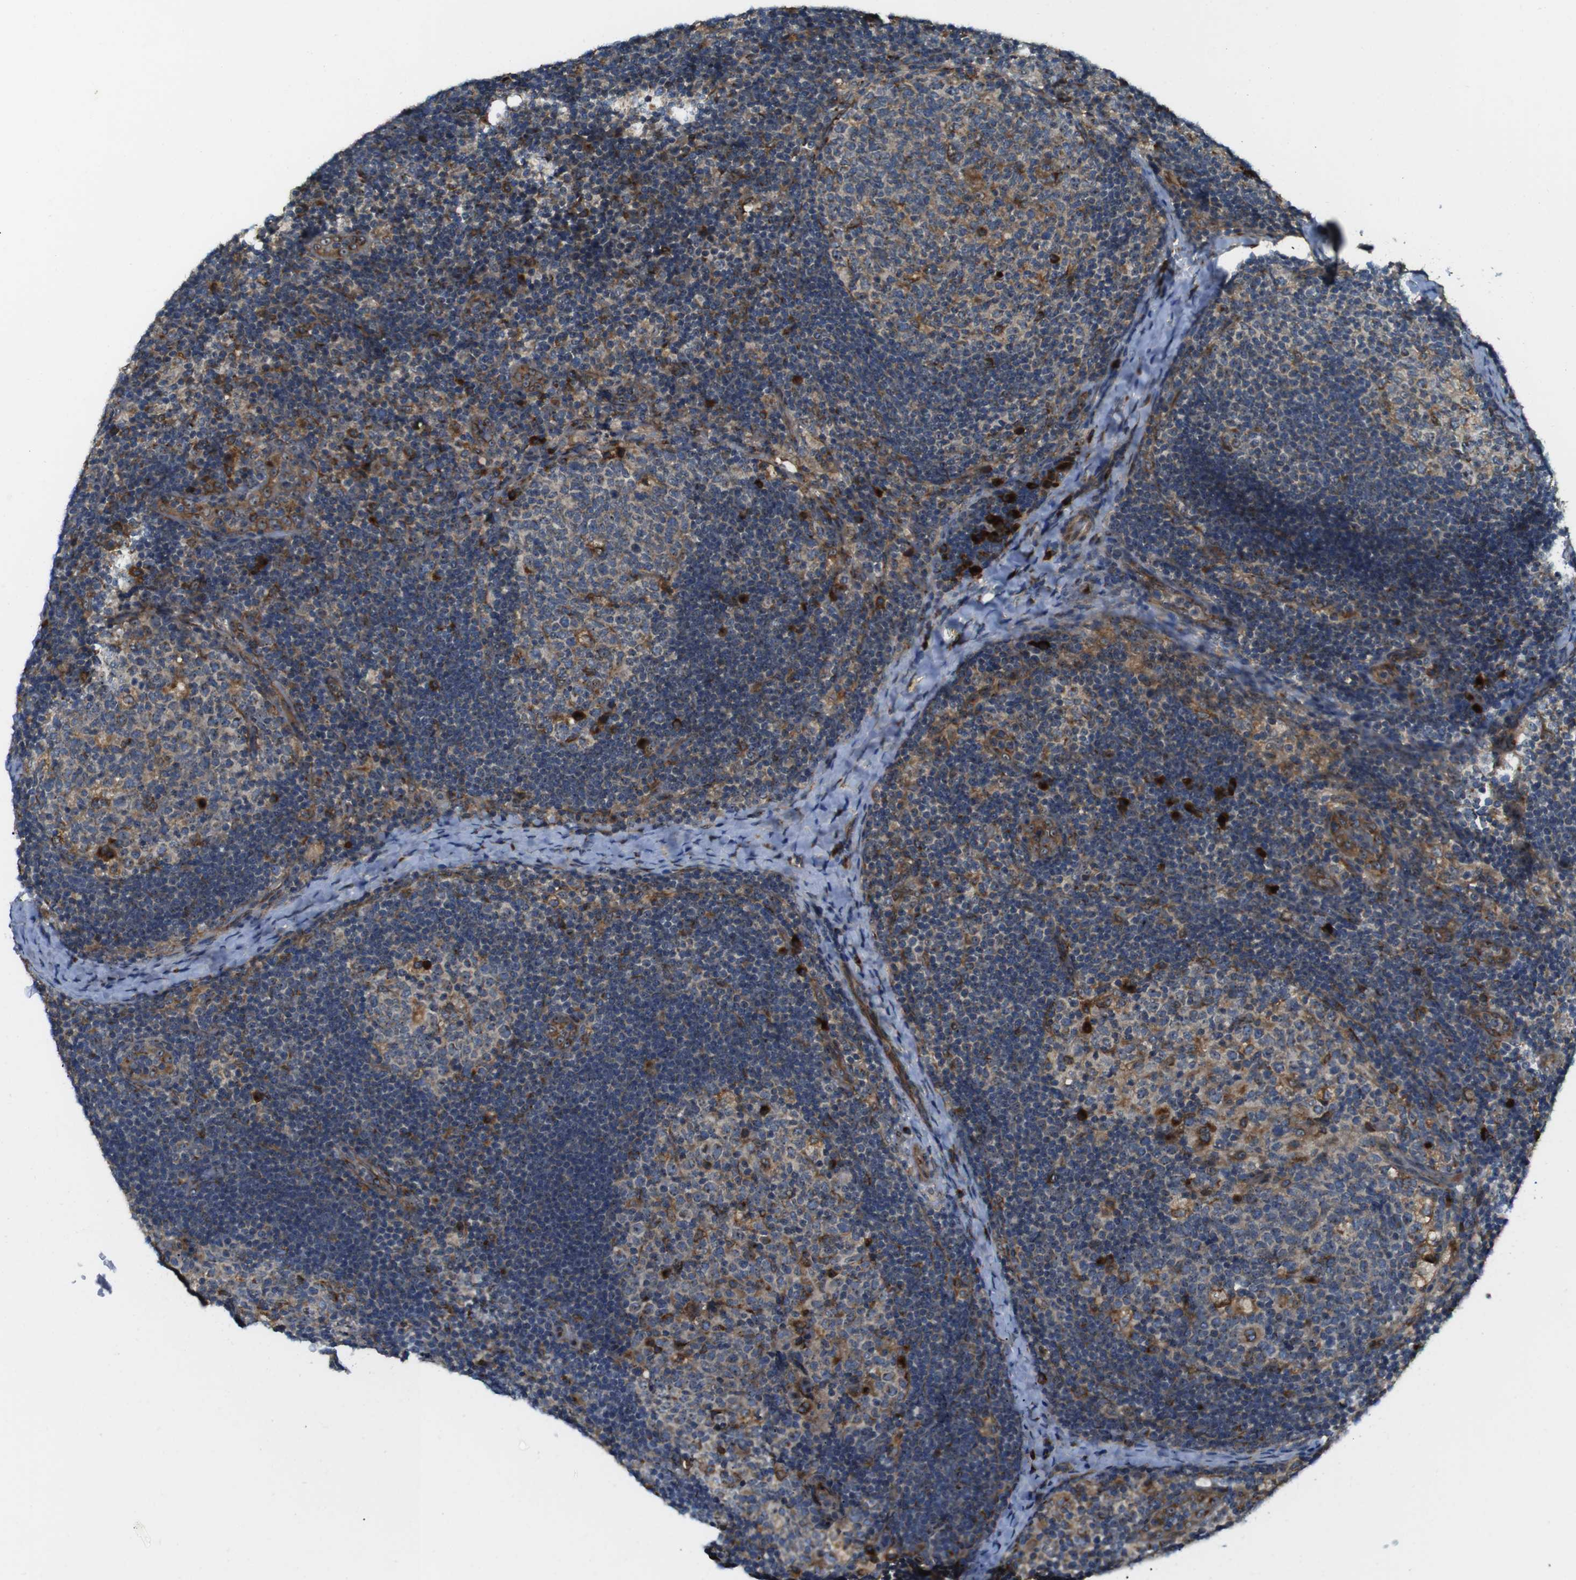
{"staining": {"intensity": "moderate", "quantity": "<25%", "location": "cytoplasmic/membranous"}, "tissue": "lymph node", "cell_type": "Germinal center cells", "image_type": "normal", "snomed": [{"axis": "morphology", "description": "Normal tissue, NOS"}, {"axis": "topography", "description": "Lymph node"}], "caption": "Approximately <25% of germinal center cells in benign lymph node display moderate cytoplasmic/membranous protein expression as visualized by brown immunohistochemical staining.", "gene": "TMEM143", "patient": {"sex": "female", "age": 14}}